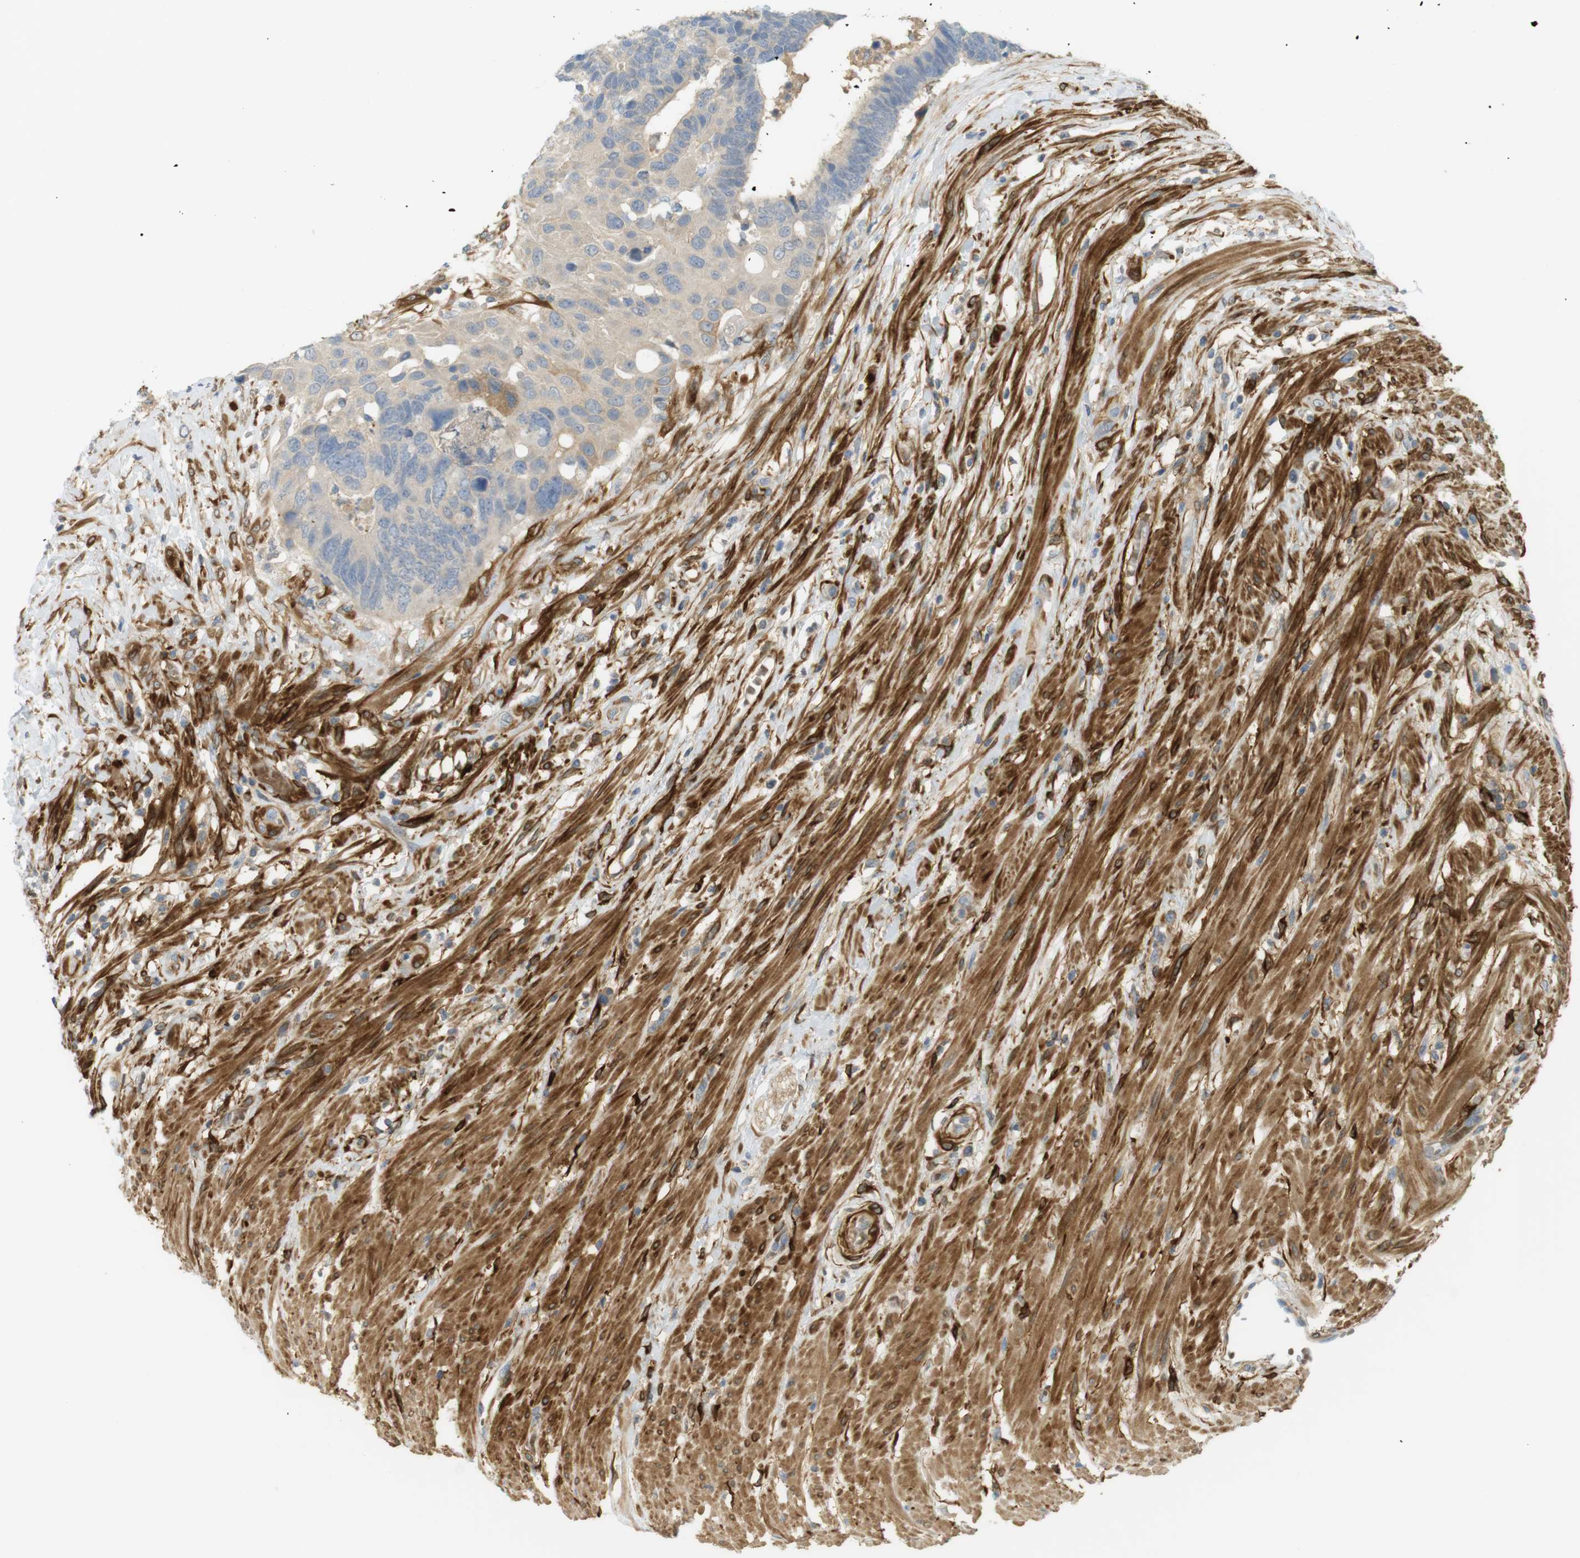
{"staining": {"intensity": "moderate", "quantity": "<25%", "location": "cytoplasmic/membranous"}, "tissue": "colorectal cancer", "cell_type": "Tumor cells", "image_type": "cancer", "snomed": [{"axis": "morphology", "description": "Adenocarcinoma, NOS"}, {"axis": "topography", "description": "Rectum"}], "caption": "A micrograph of colorectal adenocarcinoma stained for a protein reveals moderate cytoplasmic/membranous brown staining in tumor cells.", "gene": "PDE3A", "patient": {"sex": "male", "age": 51}}